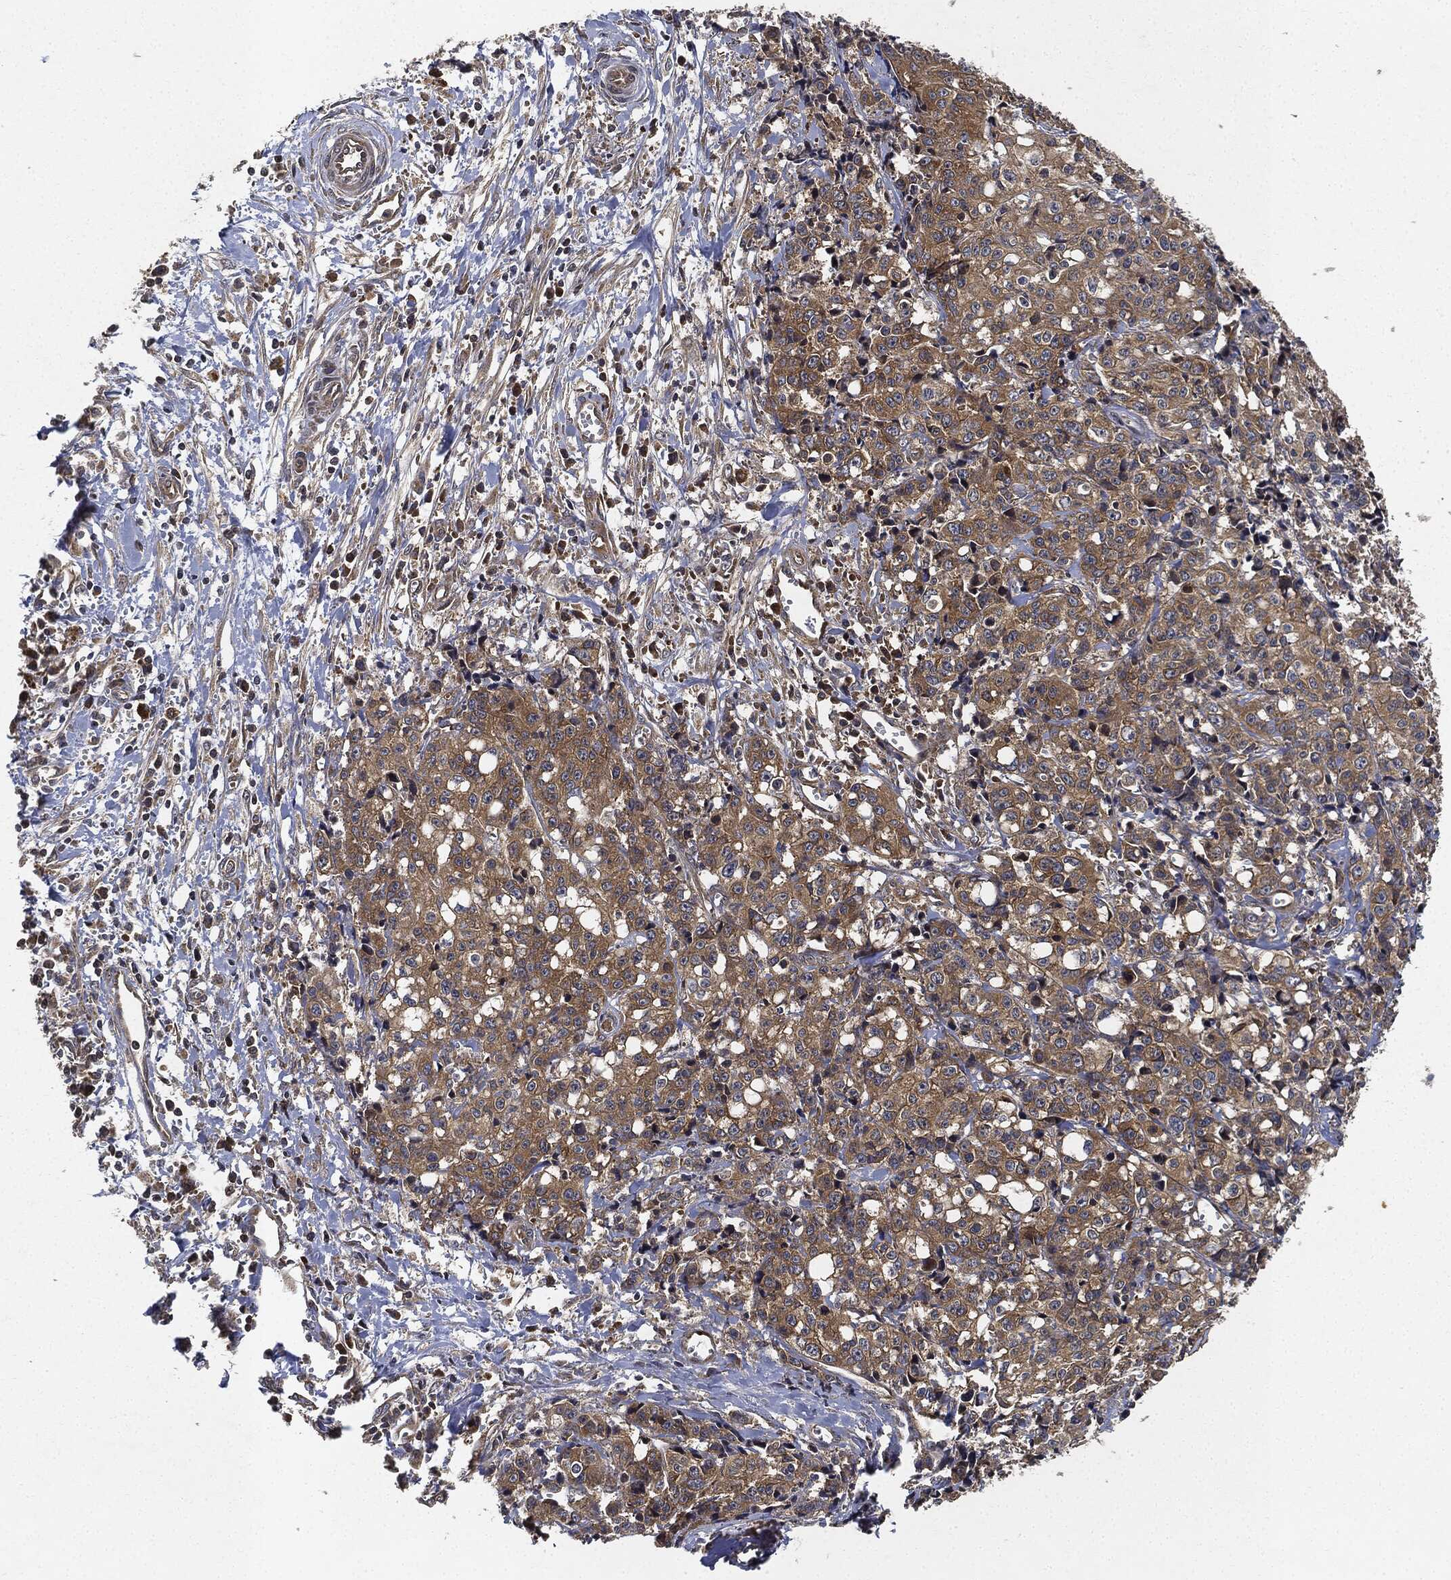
{"staining": {"intensity": "moderate", "quantity": ">75%", "location": "cytoplasmic/membranous"}, "tissue": "pancreatic cancer", "cell_type": "Tumor cells", "image_type": "cancer", "snomed": [{"axis": "morphology", "description": "Adenocarcinoma, NOS"}, {"axis": "topography", "description": "Pancreas"}], "caption": "DAB (3,3'-diaminobenzidine) immunohistochemical staining of adenocarcinoma (pancreatic) exhibits moderate cytoplasmic/membranous protein staining in about >75% of tumor cells.", "gene": "MLST8", "patient": {"sex": "male", "age": 64}}